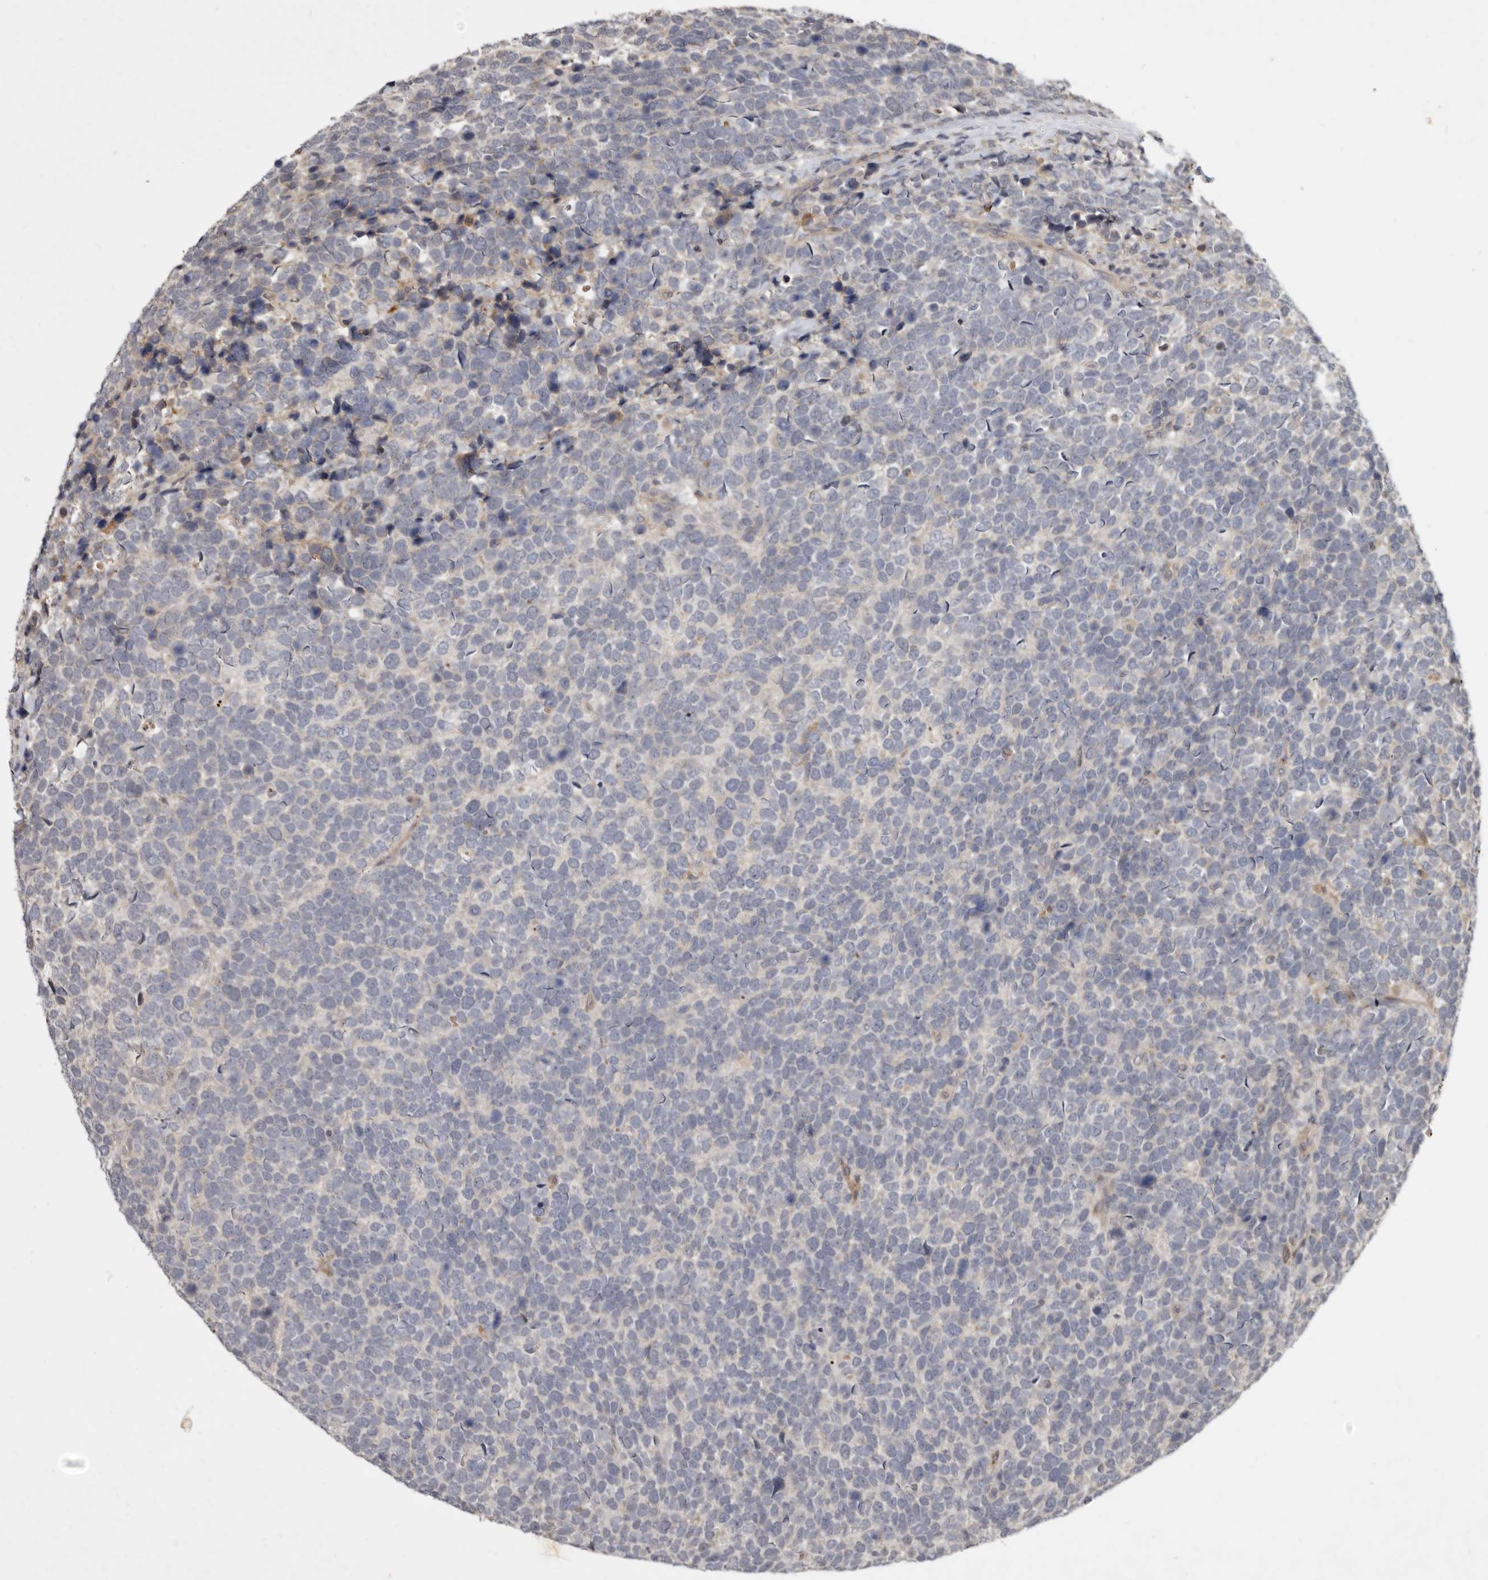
{"staining": {"intensity": "negative", "quantity": "none", "location": "none"}, "tissue": "urothelial cancer", "cell_type": "Tumor cells", "image_type": "cancer", "snomed": [{"axis": "morphology", "description": "Urothelial carcinoma, High grade"}, {"axis": "topography", "description": "Urinary bladder"}], "caption": "Immunohistochemistry of high-grade urothelial carcinoma displays no staining in tumor cells.", "gene": "DNAJC28", "patient": {"sex": "female", "age": 82}}